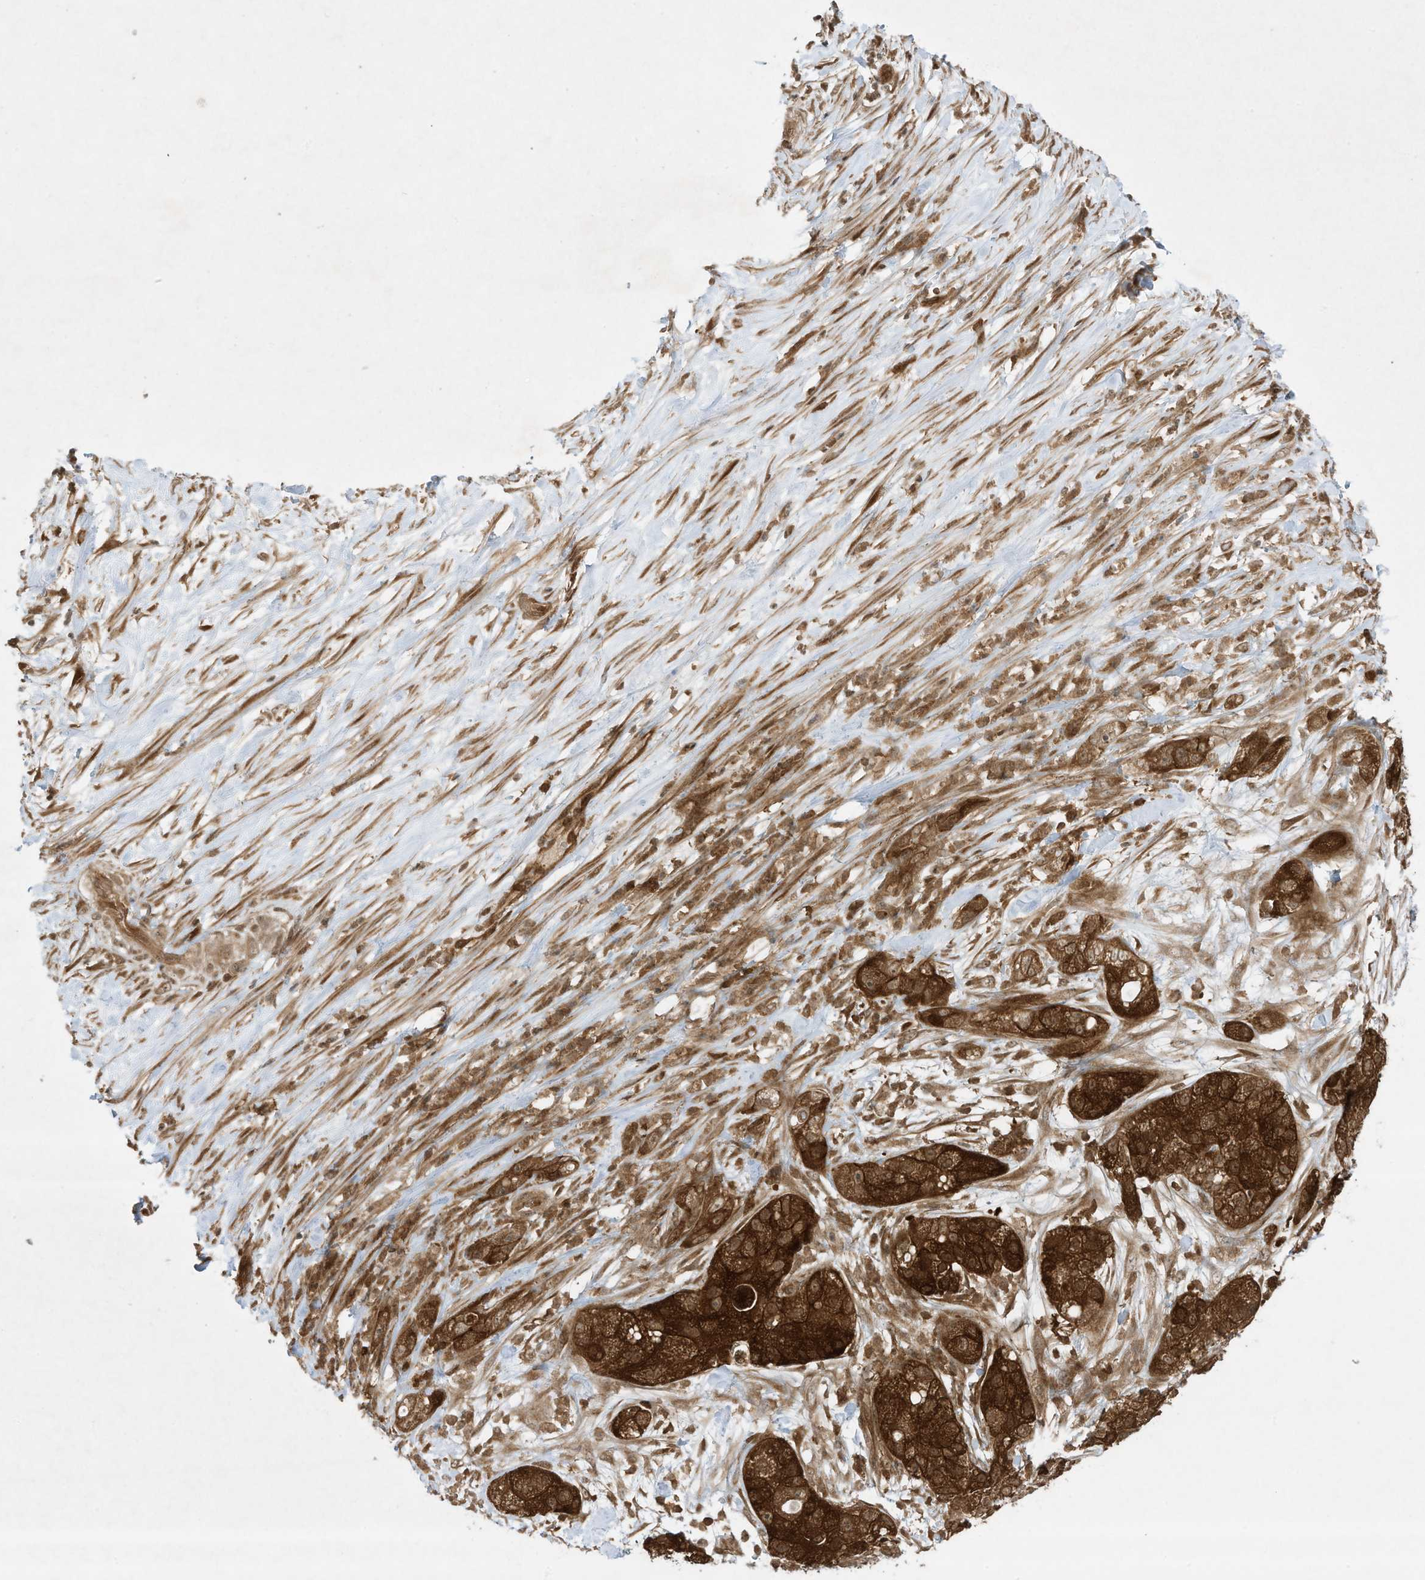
{"staining": {"intensity": "strong", "quantity": ">75%", "location": "cytoplasmic/membranous"}, "tissue": "pancreatic cancer", "cell_type": "Tumor cells", "image_type": "cancer", "snomed": [{"axis": "morphology", "description": "Adenocarcinoma, NOS"}, {"axis": "topography", "description": "Pancreas"}], "caption": "Adenocarcinoma (pancreatic) stained for a protein (brown) exhibits strong cytoplasmic/membranous positive staining in about >75% of tumor cells.", "gene": "CERT1", "patient": {"sex": "female", "age": 78}}